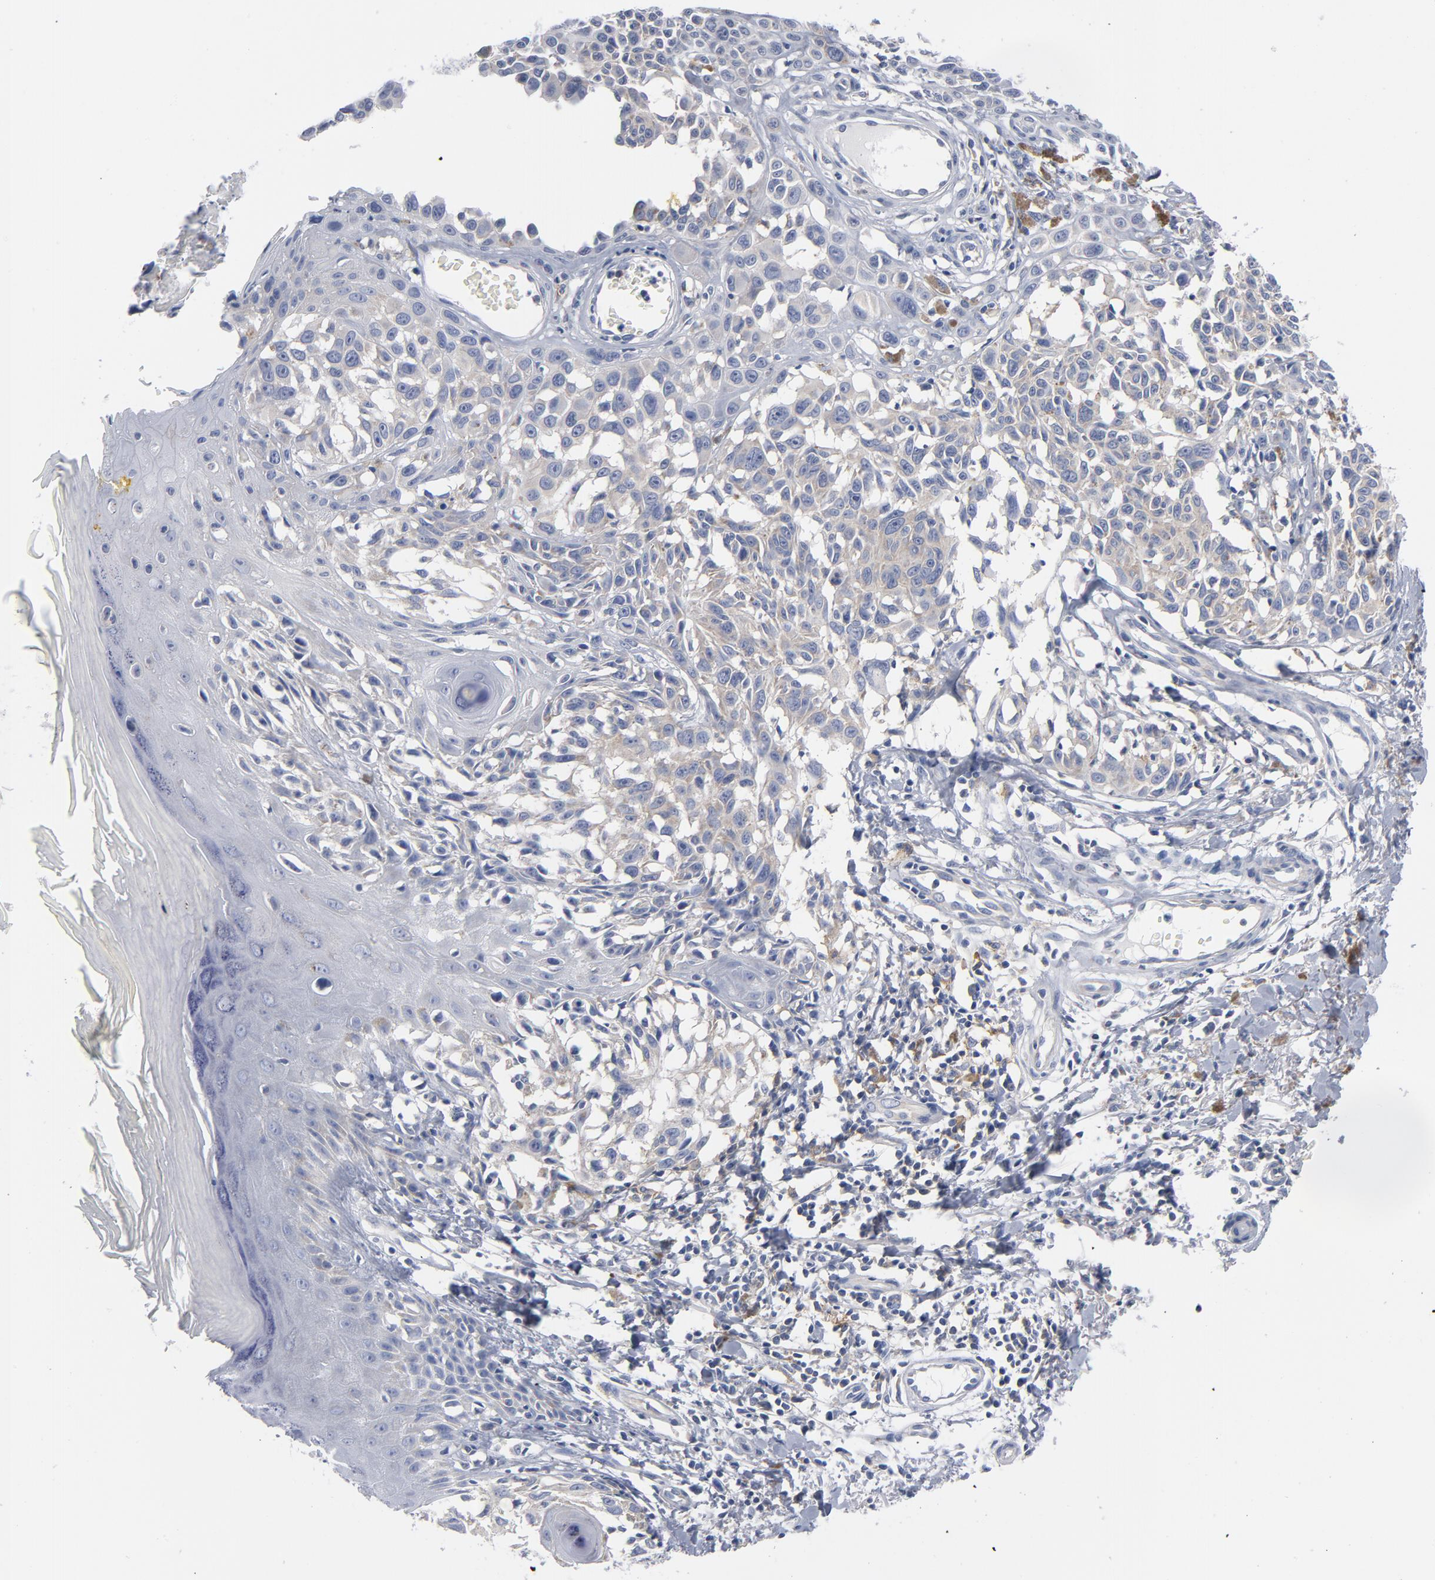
{"staining": {"intensity": "weak", "quantity": "<25%", "location": "cytoplasmic/membranous"}, "tissue": "melanoma", "cell_type": "Tumor cells", "image_type": "cancer", "snomed": [{"axis": "morphology", "description": "Malignant melanoma, NOS"}, {"axis": "topography", "description": "Skin"}], "caption": "Tumor cells are negative for protein expression in human melanoma. (Stains: DAB (3,3'-diaminobenzidine) immunohistochemistry (IHC) with hematoxylin counter stain, Microscopy: brightfield microscopy at high magnification).", "gene": "CD86", "patient": {"sex": "female", "age": 77}}